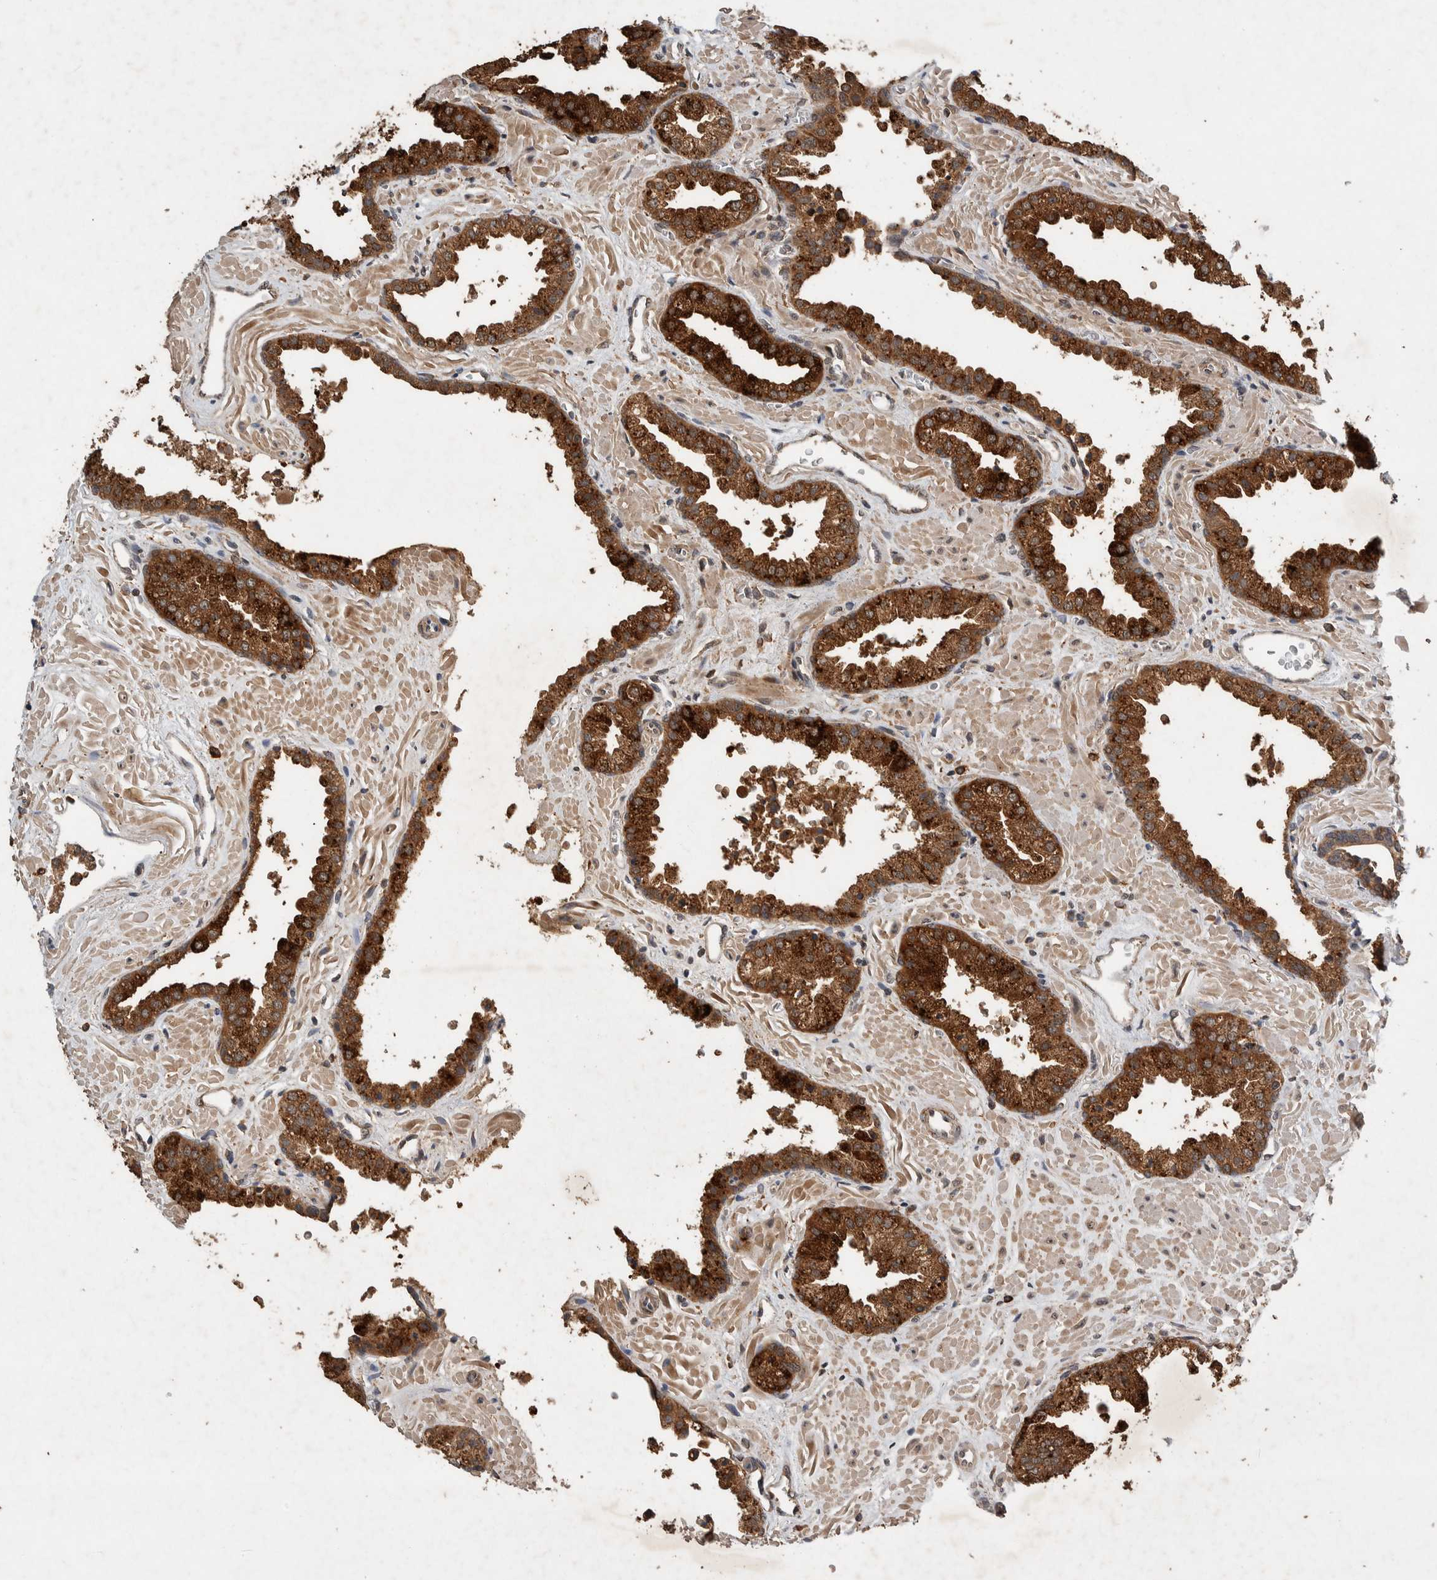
{"staining": {"intensity": "strong", "quantity": ">75%", "location": "cytoplasmic/membranous"}, "tissue": "prostate cancer", "cell_type": "Tumor cells", "image_type": "cancer", "snomed": [{"axis": "morphology", "description": "Adenocarcinoma, Low grade"}, {"axis": "topography", "description": "Prostate"}], "caption": "Immunohistochemistry (IHC) of human prostate adenocarcinoma (low-grade) shows high levels of strong cytoplasmic/membranous expression in about >75% of tumor cells. The staining was performed using DAB (3,3'-diaminobenzidine) to visualize the protein expression in brown, while the nuclei were stained in blue with hematoxylin (Magnification: 20x).", "gene": "DVL2", "patient": {"sex": "male", "age": 71}}